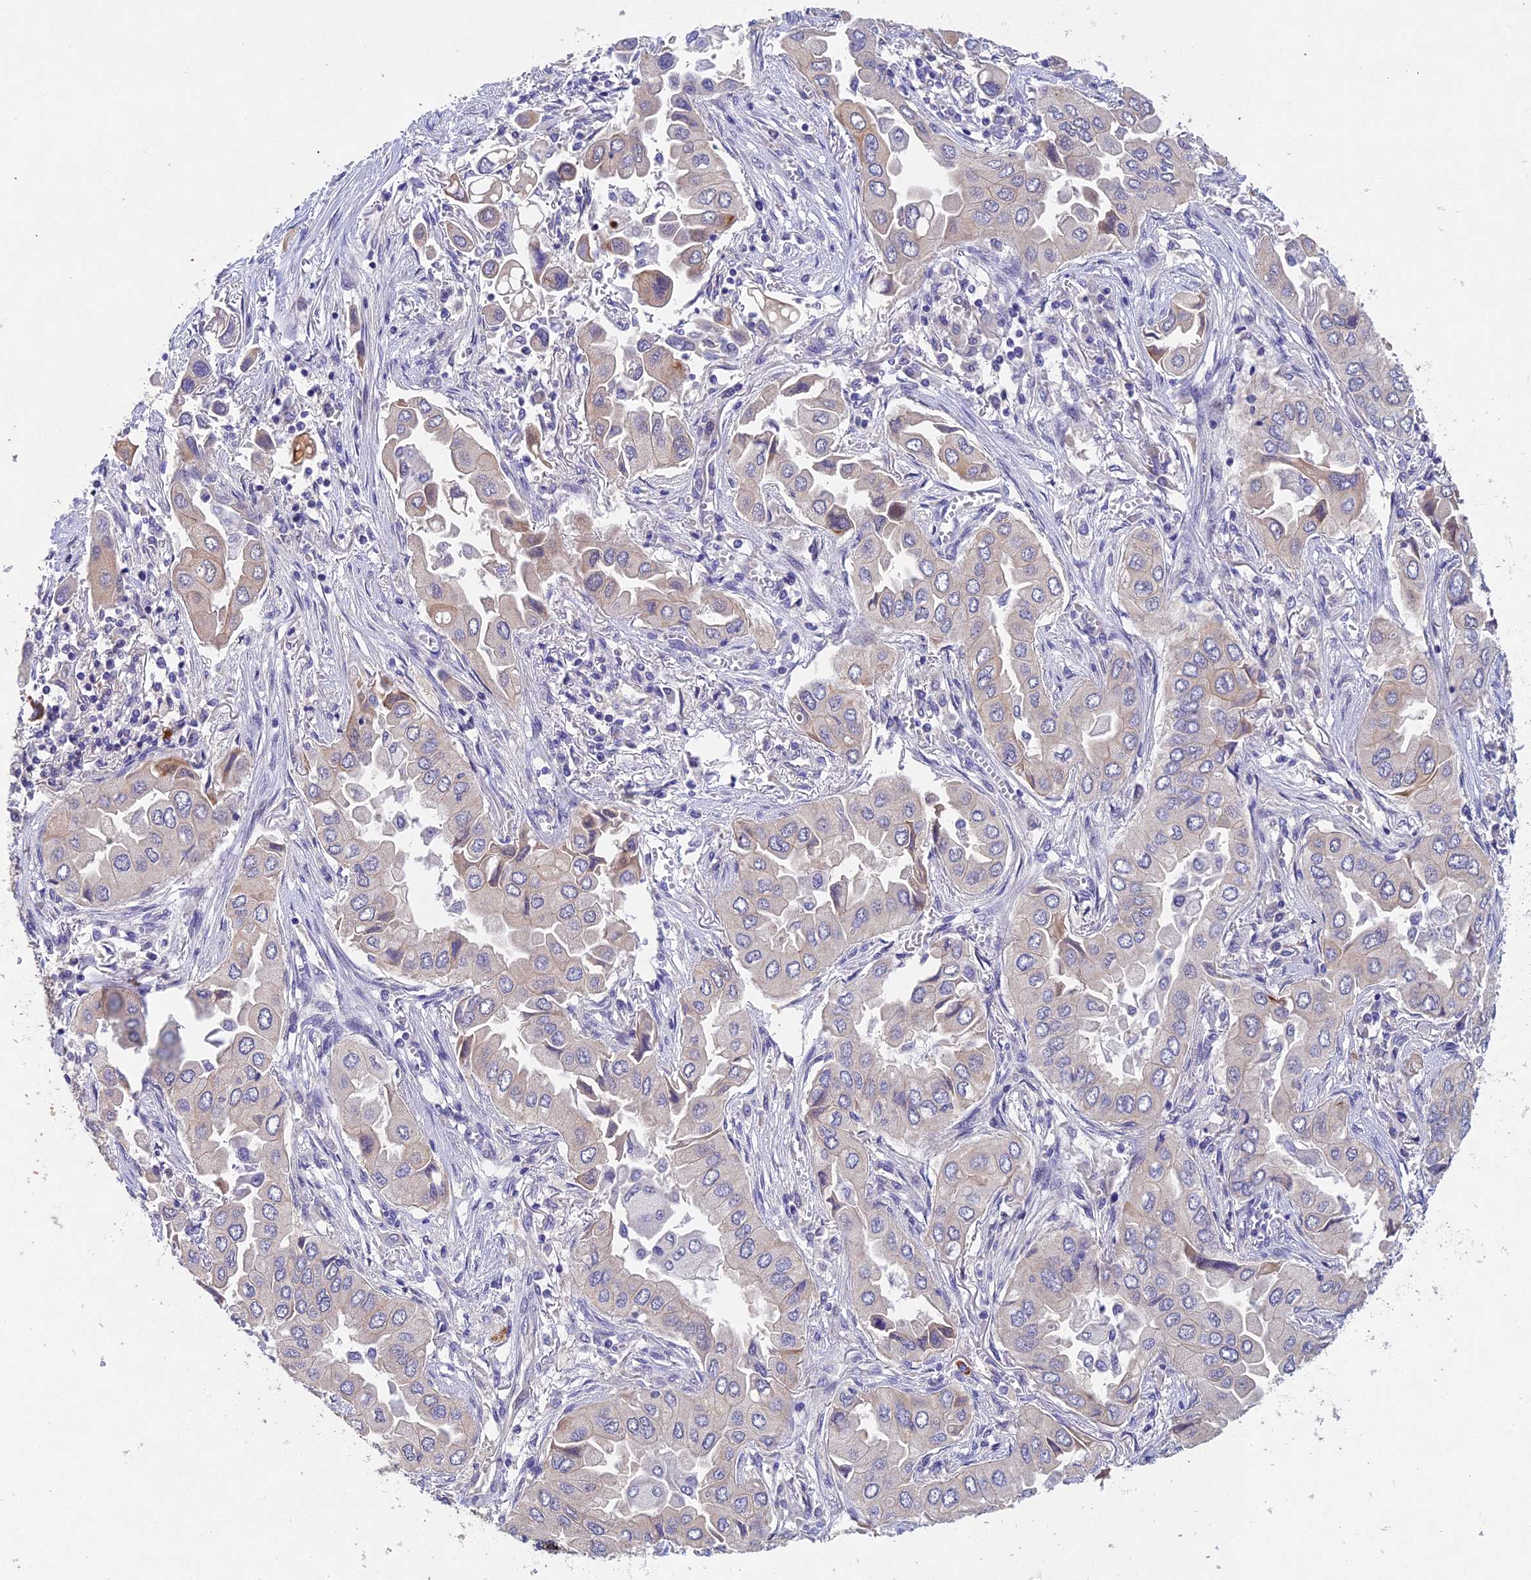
{"staining": {"intensity": "negative", "quantity": "none", "location": "none"}, "tissue": "lung cancer", "cell_type": "Tumor cells", "image_type": "cancer", "snomed": [{"axis": "morphology", "description": "Adenocarcinoma, NOS"}, {"axis": "topography", "description": "Lung"}], "caption": "Tumor cells are negative for brown protein staining in lung adenocarcinoma. The staining is performed using DAB (3,3'-diaminobenzidine) brown chromogen with nuclei counter-stained in using hematoxylin.", "gene": "NSMCE1", "patient": {"sex": "female", "age": 76}}